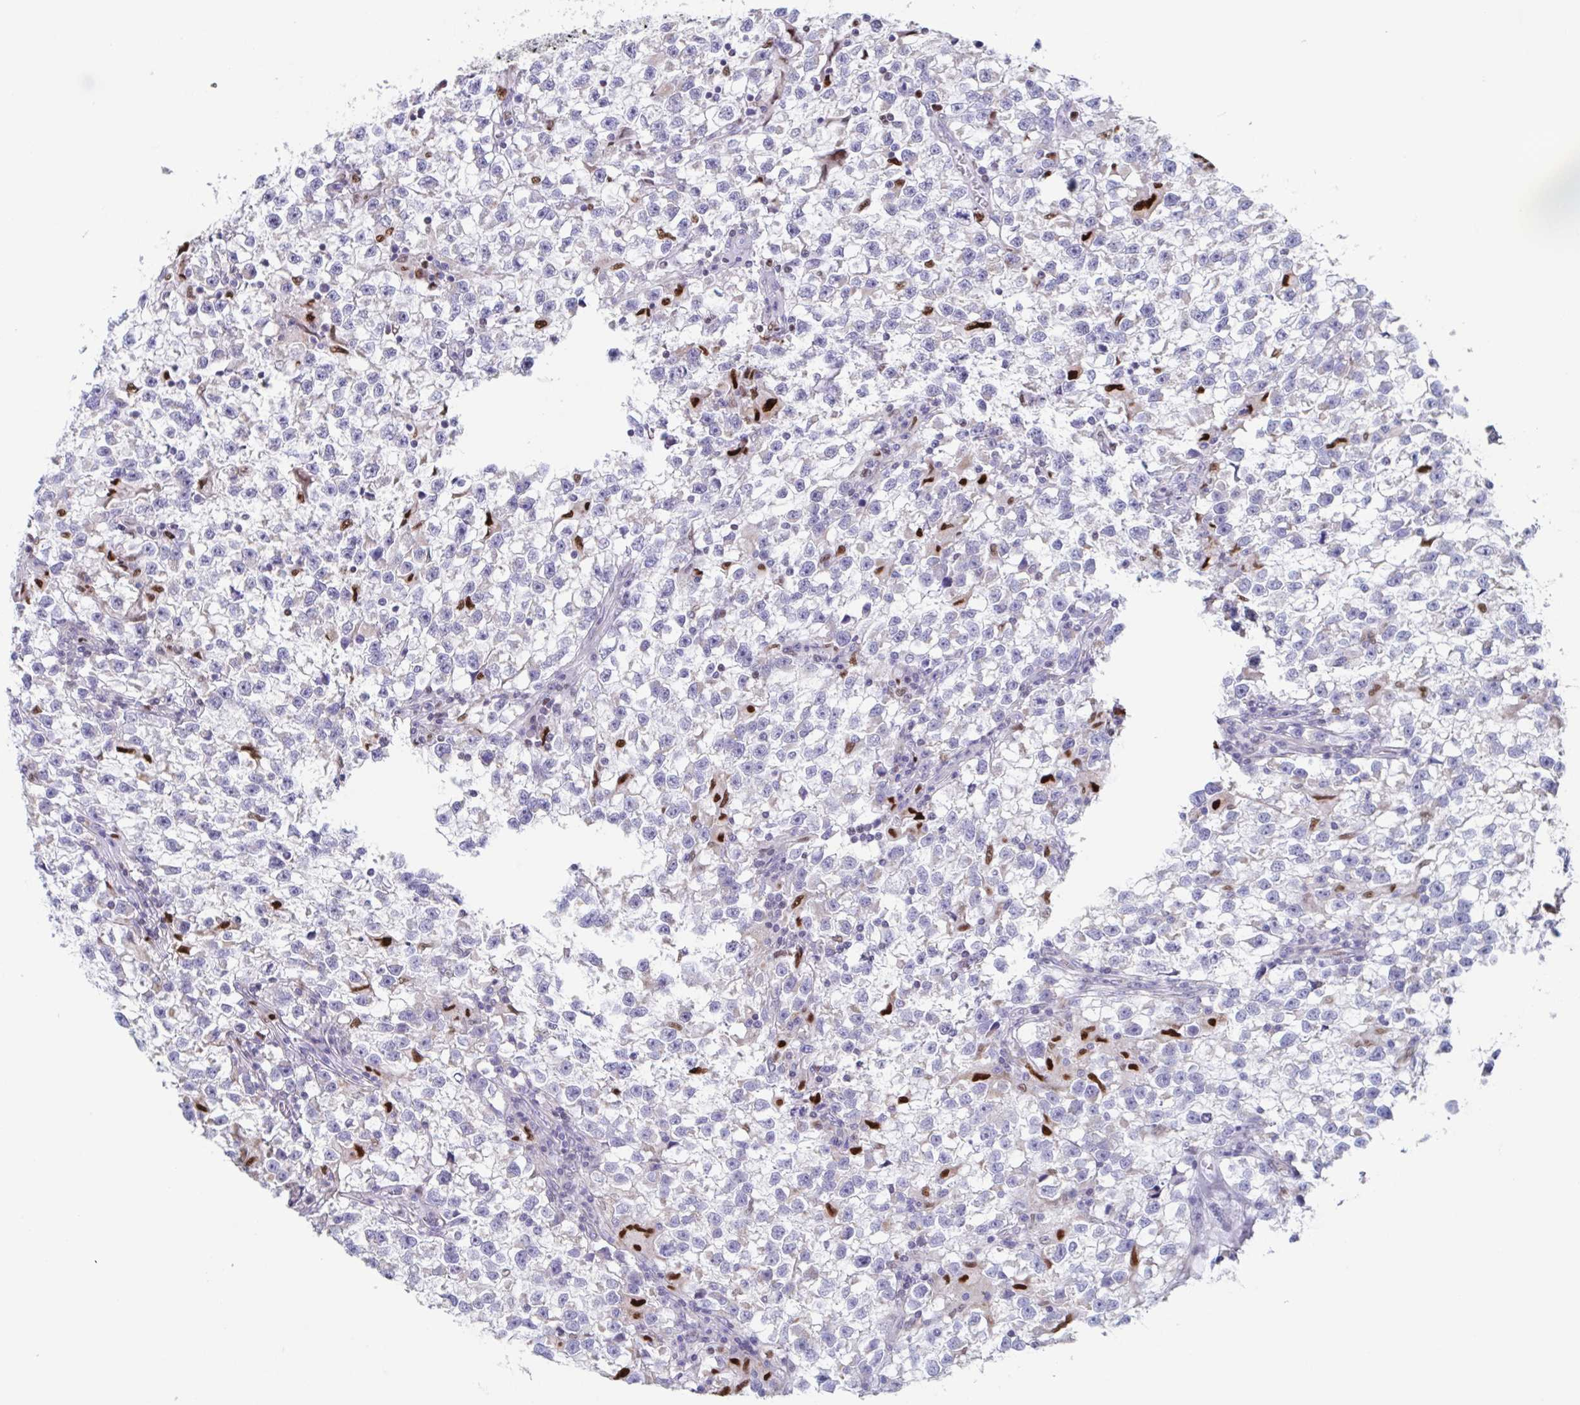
{"staining": {"intensity": "negative", "quantity": "none", "location": "none"}, "tissue": "testis cancer", "cell_type": "Tumor cells", "image_type": "cancer", "snomed": [{"axis": "morphology", "description": "Seminoma, NOS"}, {"axis": "topography", "description": "Testis"}], "caption": "This micrograph is of testis seminoma stained with IHC to label a protein in brown with the nuclei are counter-stained blue. There is no staining in tumor cells.", "gene": "PBOV1", "patient": {"sex": "male", "age": 31}}